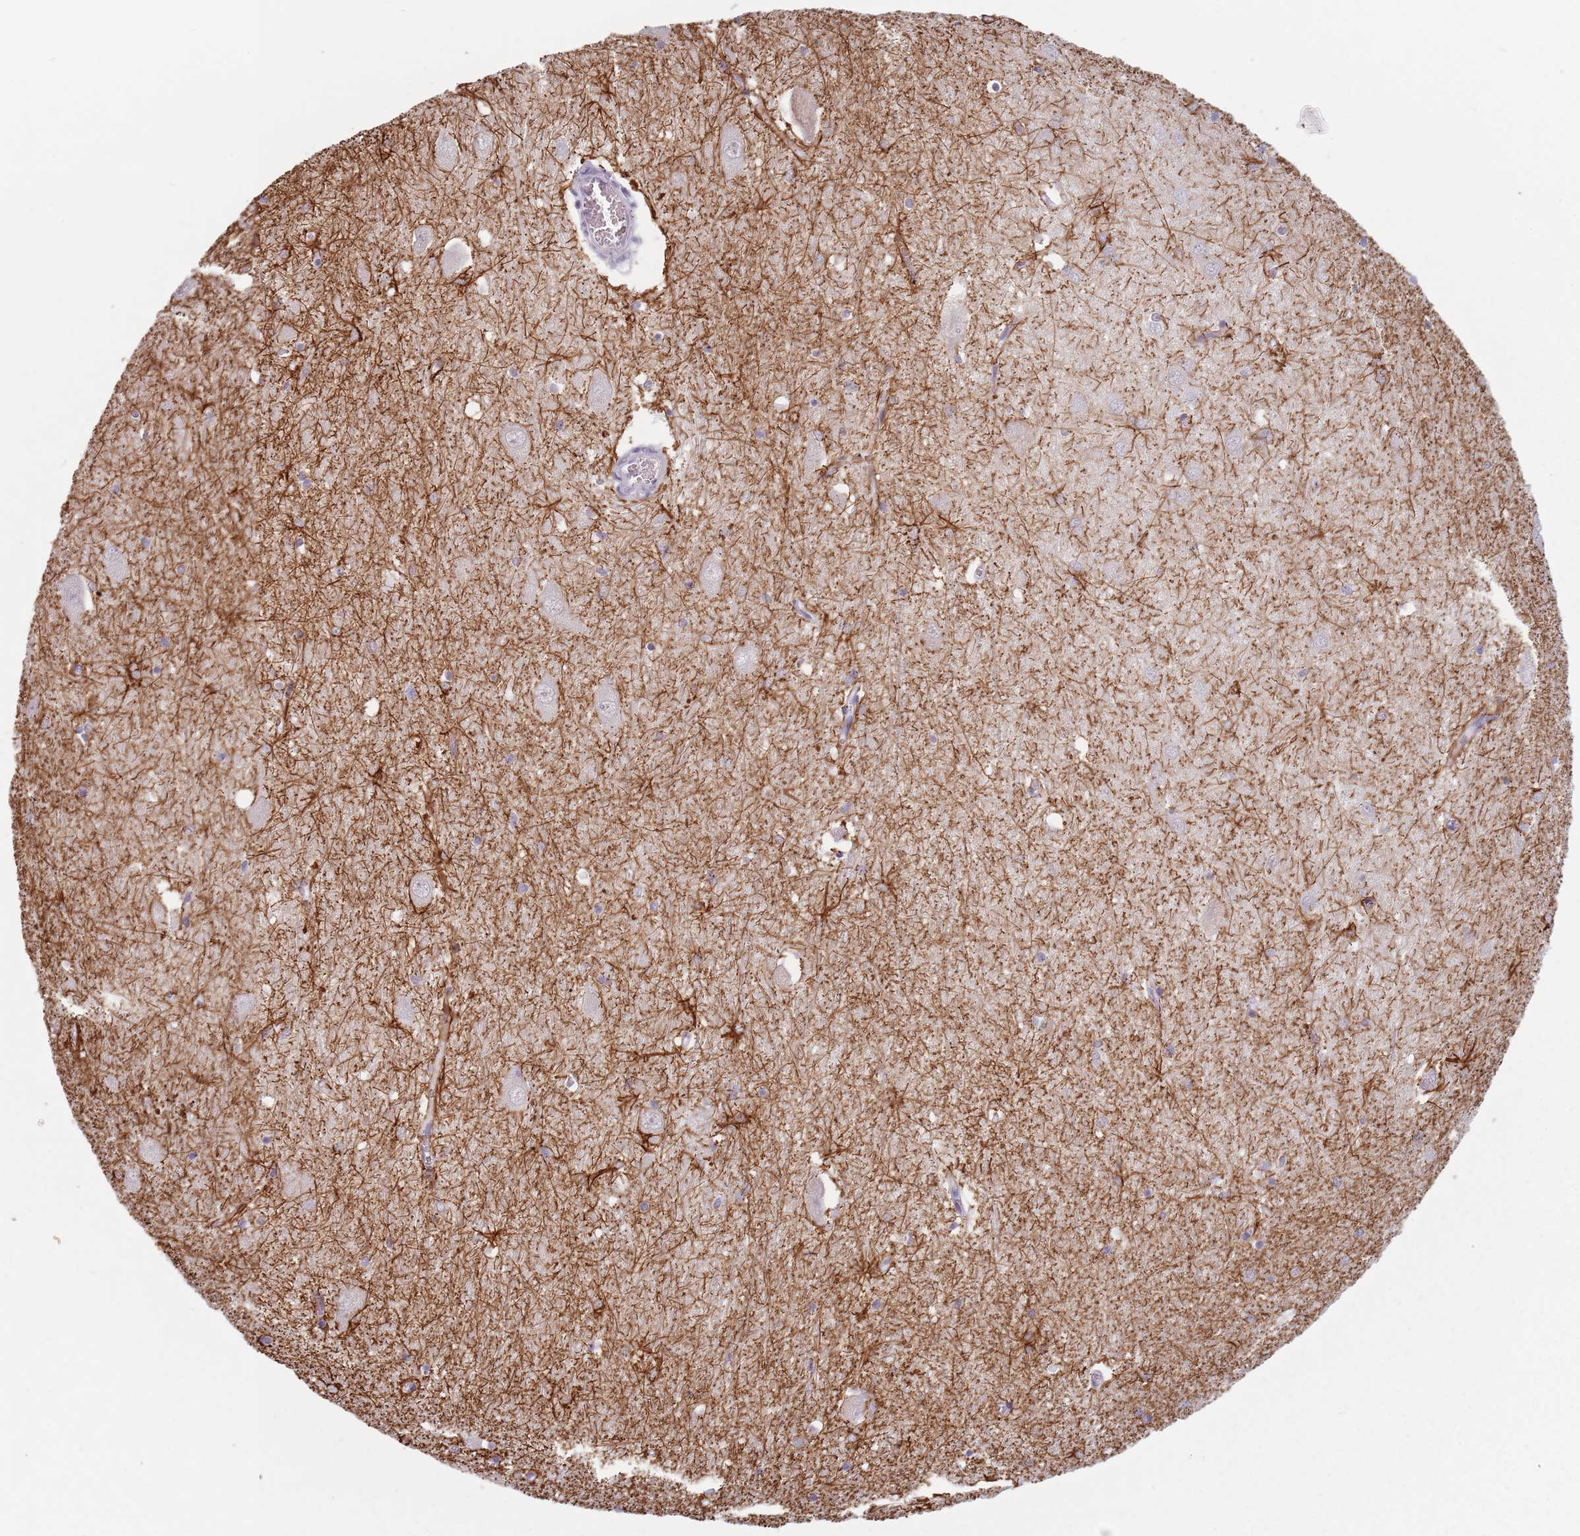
{"staining": {"intensity": "strong", "quantity": "<25%", "location": "cytoplasmic/membranous"}, "tissue": "hippocampus", "cell_type": "Glial cells", "image_type": "normal", "snomed": [{"axis": "morphology", "description": "Normal tissue, NOS"}, {"axis": "topography", "description": "Hippocampus"}], "caption": "The histopathology image shows a brown stain indicating the presence of a protein in the cytoplasmic/membranous of glial cells in hippocampus. Using DAB (3,3'-diaminobenzidine) (brown) and hematoxylin (blue) stains, captured at high magnification using brightfield microscopy.", "gene": "CEP19", "patient": {"sex": "male", "age": 70}}